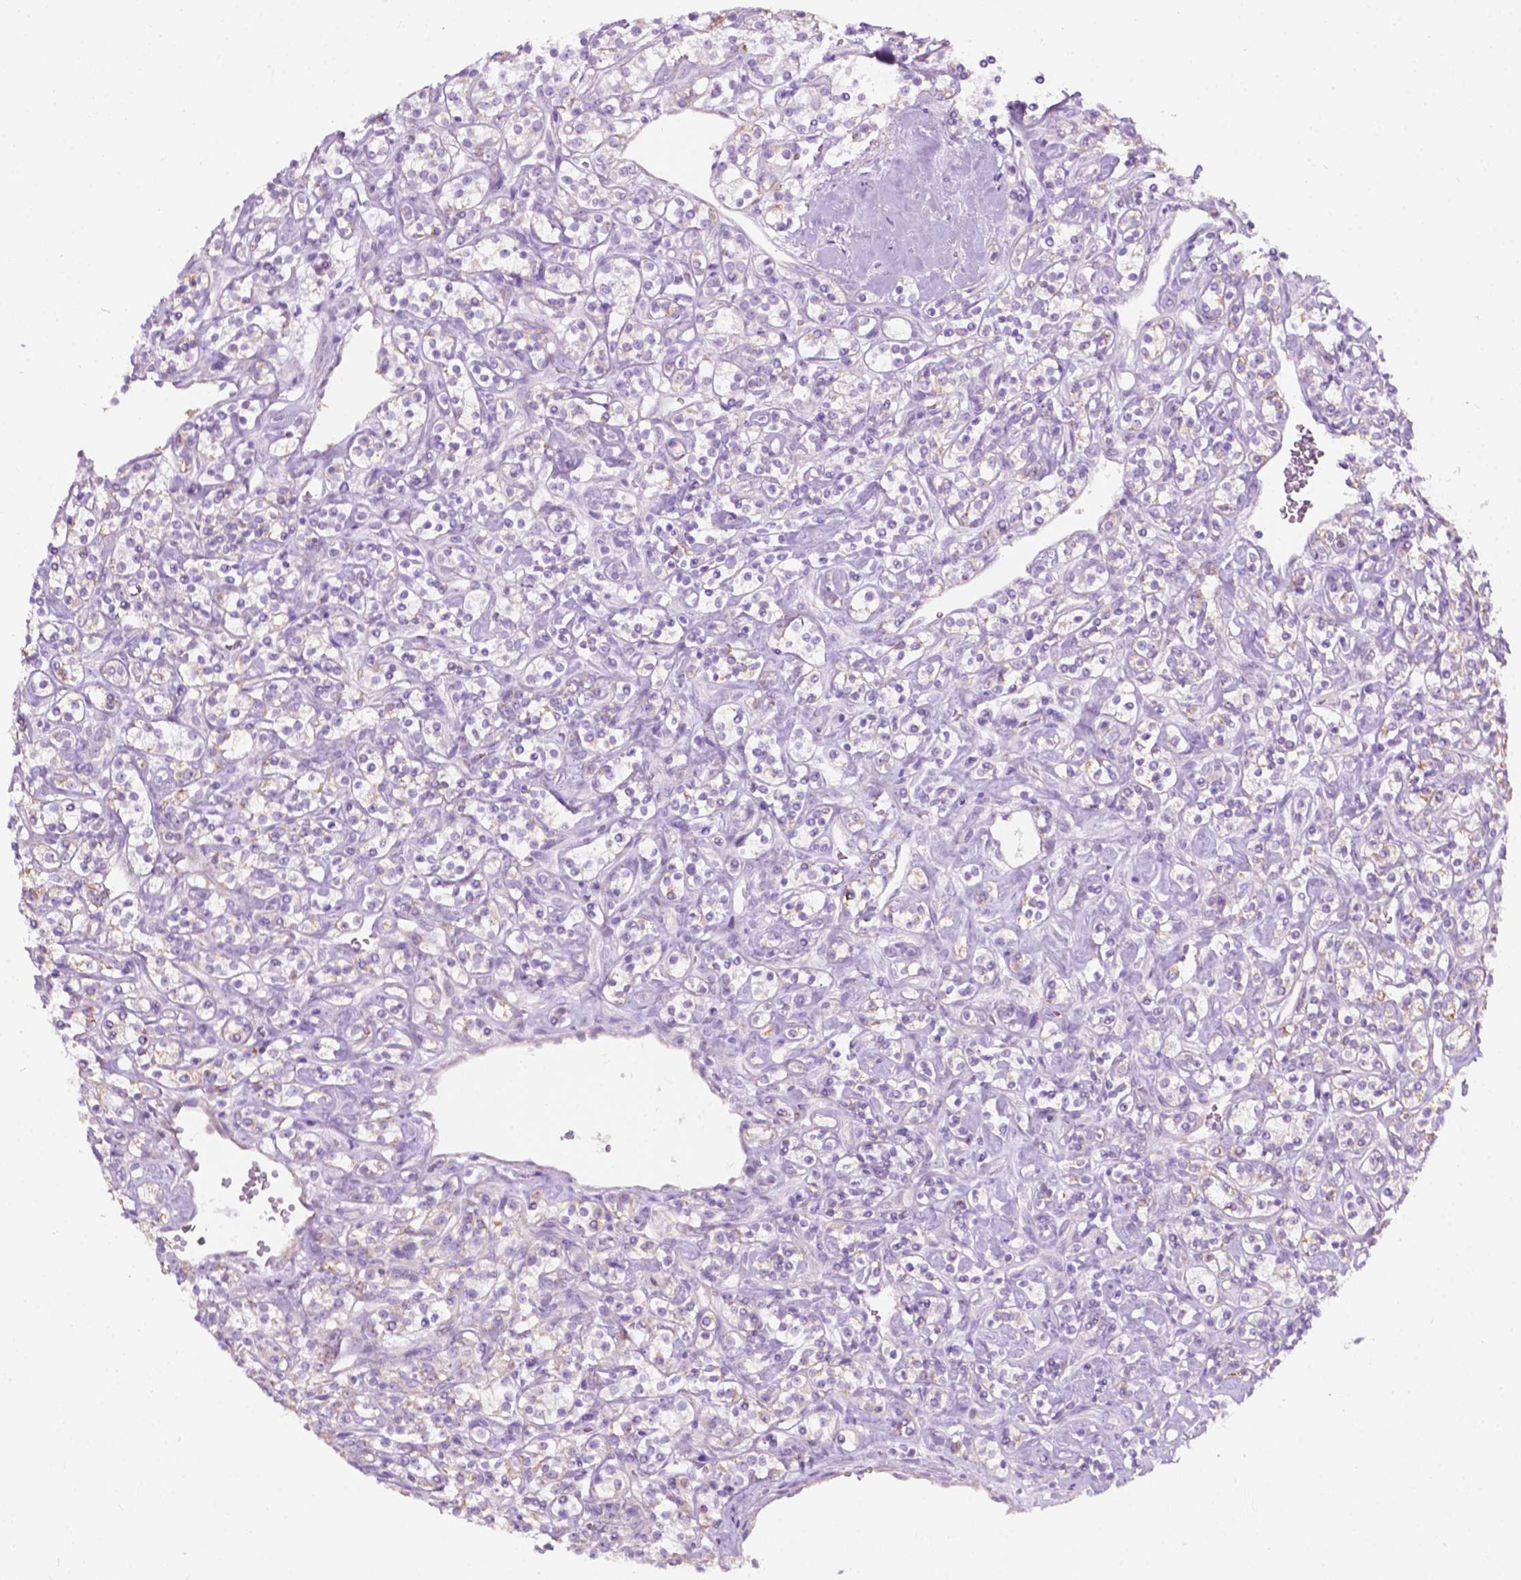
{"staining": {"intensity": "negative", "quantity": "none", "location": "none"}, "tissue": "renal cancer", "cell_type": "Tumor cells", "image_type": "cancer", "snomed": [{"axis": "morphology", "description": "Adenocarcinoma, NOS"}, {"axis": "topography", "description": "Kidney"}], "caption": "Tumor cells are negative for protein expression in human renal cancer (adenocarcinoma).", "gene": "NOS1AP", "patient": {"sex": "male", "age": 77}}